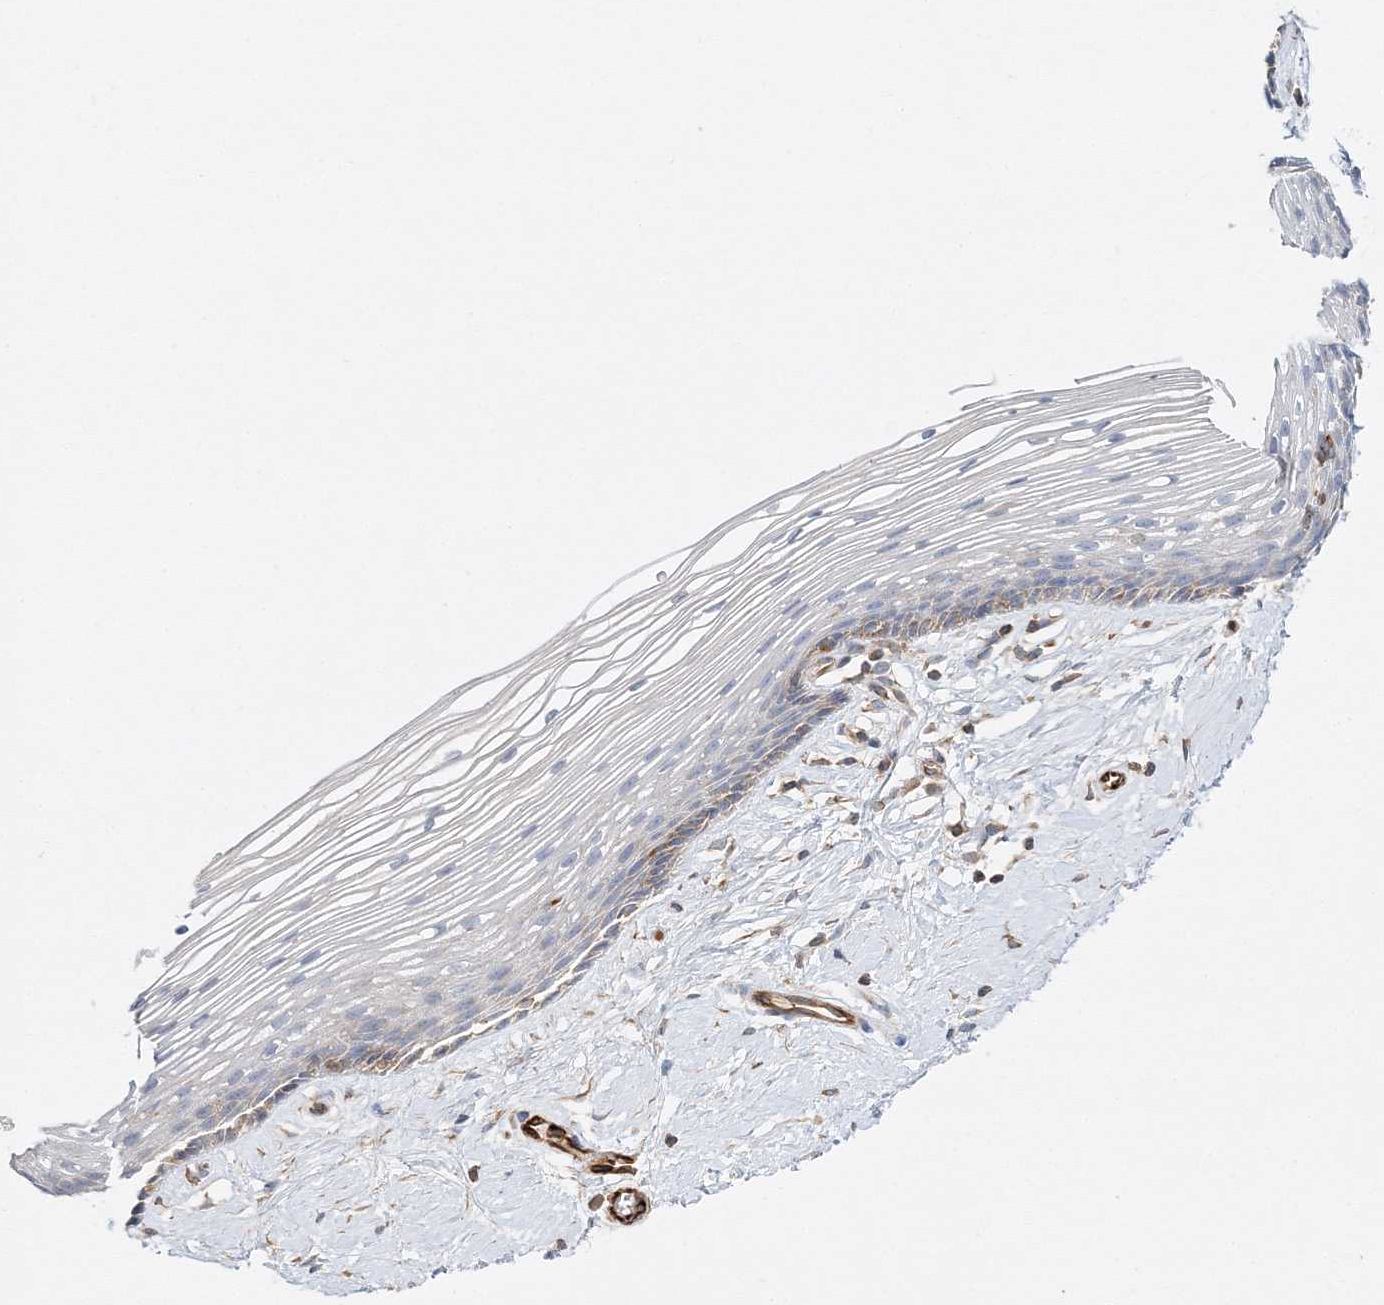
{"staining": {"intensity": "moderate", "quantity": "25%-75%", "location": "cytoplasmic/membranous"}, "tissue": "vagina", "cell_type": "Squamous epithelial cells", "image_type": "normal", "snomed": [{"axis": "morphology", "description": "Normal tissue, NOS"}, {"axis": "topography", "description": "Vagina"}], "caption": "Immunohistochemical staining of normal human vagina demonstrates medium levels of moderate cytoplasmic/membranous staining in approximately 25%-75% of squamous epithelial cells.", "gene": "WDR37", "patient": {"sex": "female", "age": 46}}